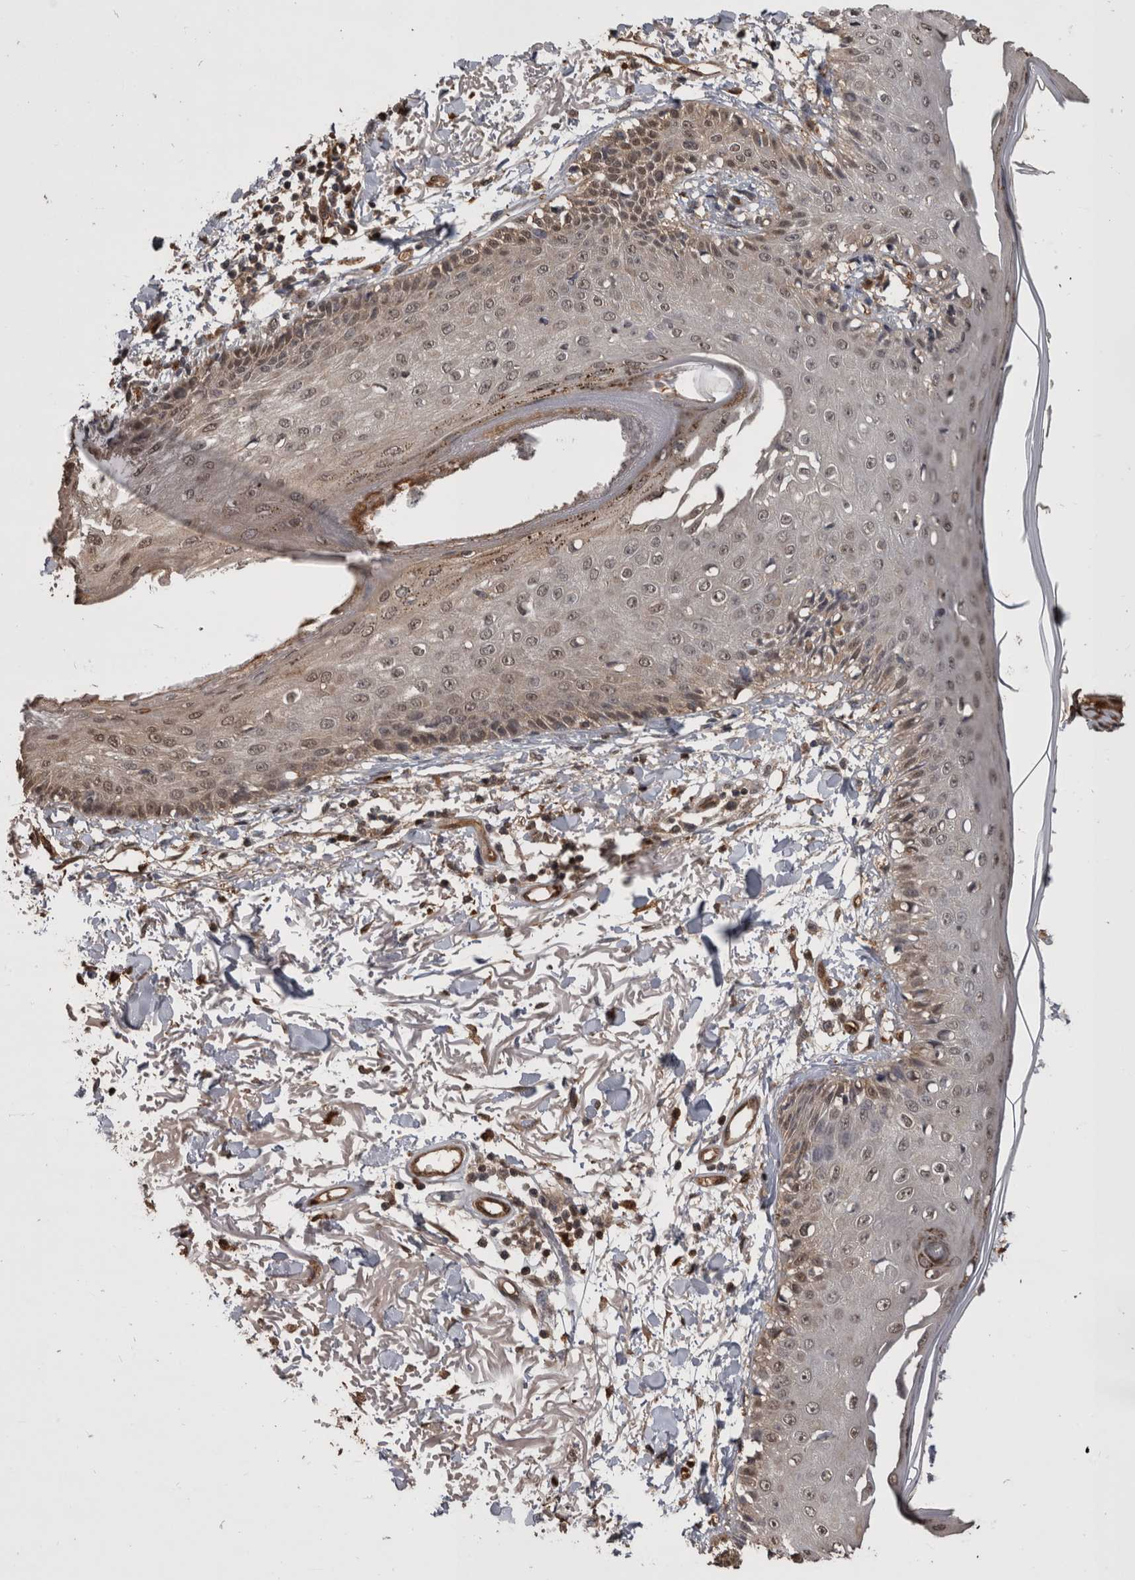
{"staining": {"intensity": "moderate", "quantity": ">75%", "location": "cytoplasmic/membranous"}, "tissue": "skin", "cell_type": "Fibroblasts", "image_type": "normal", "snomed": [{"axis": "morphology", "description": "Normal tissue, NOS"}, {"axis": "morphology", "description": "Squamous cell carcinoma, NOS"}, {"axis": "topography", "description": "Skin"}, {"axis": "topography", "description": "Peripheral nerve tissue"}], "caption": "Skin stained for a protein demonstrates moderate cytoplasmic/membranous positivity in fibroblasts. The protein is shown in brown color, while the nuclei are stained blue.", "gene": "LXN", "patient": {"sex": "male", "age": 83}}